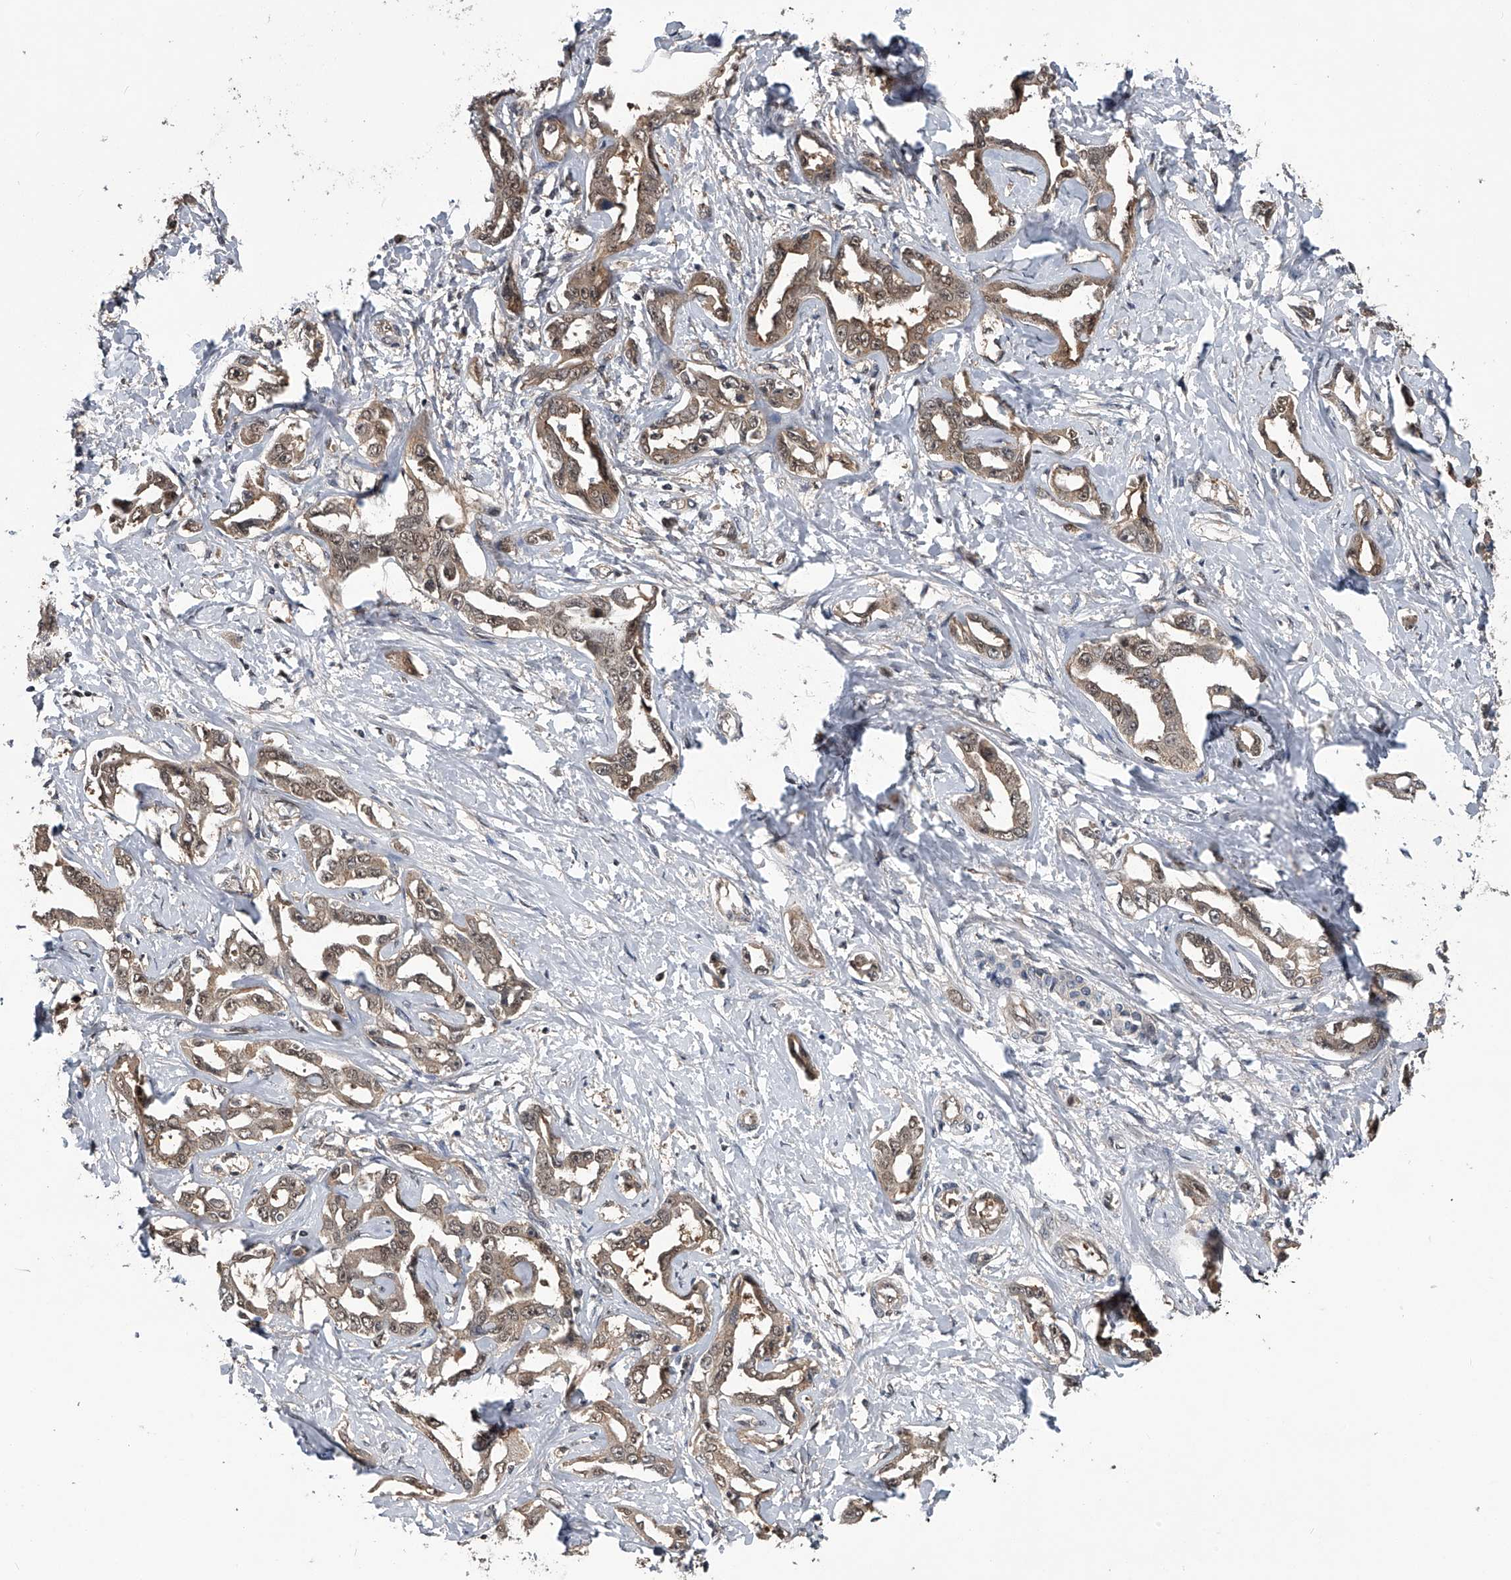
{"staining": {"intensity": "weak", "quantity": ">75%", "location": "cytoplasmic/membranous"}, "tissue": "liver cancer", "cell_type": "Tumor cells", "image_type": "cancer", "snomed": [{"axis": "morphology", "description": "Cholangiocarcinoma"}, {"axis": "topography", "description": "Liver"}], "caption": "The photomicrograph shows immunohistochemical staining of liver cancer (cholangiocarcinoma). There is weak cytoplasmic/membranous expression is identified in approximately >75% of tumor cells.", "gene": "SLC12A8", "patient": {"sex": "male", "age": 59}}